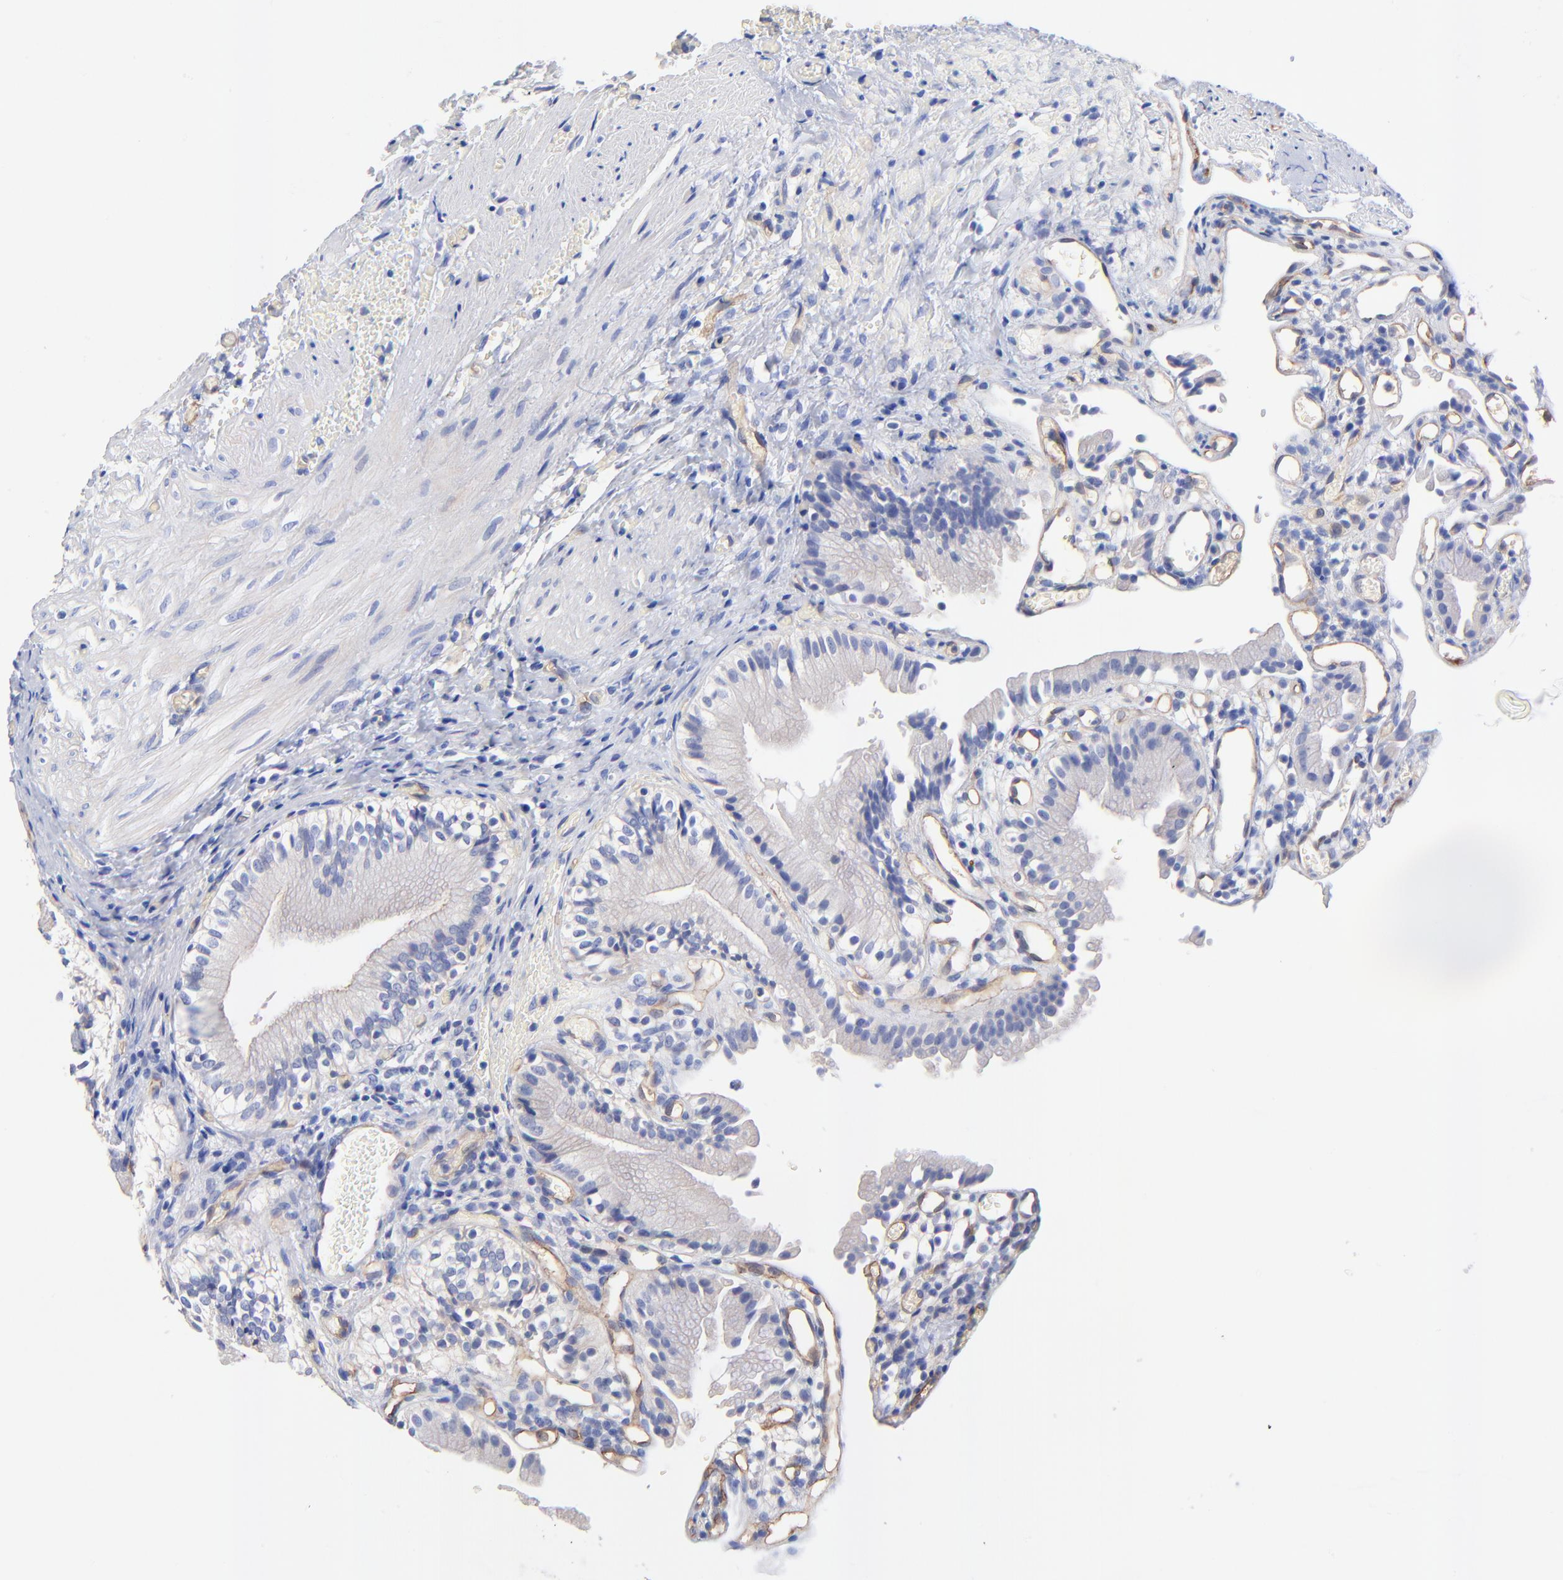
{"staining": {"intensity": "negative", "quantity": "none", "location": "none"}, "tissue": "gallbladder", "cell_type": "Glandular cells", "image_type": "normal", "snomed": [{"axis": "morphology", "description": "Normal tissue, NOS"}, {"axis": "topography", "description": "Gallbladder"}], "caption": "Immunohistochemistry (IHC) image of benign human gallbladder stained for a protein (brown), which displays no staining in glandular cells. (DAB (3,3'-diaminobenzidine) IHC, high magnification).", "gene": "SLC44A2", "patient": {"sex": "male", "age": 65}}